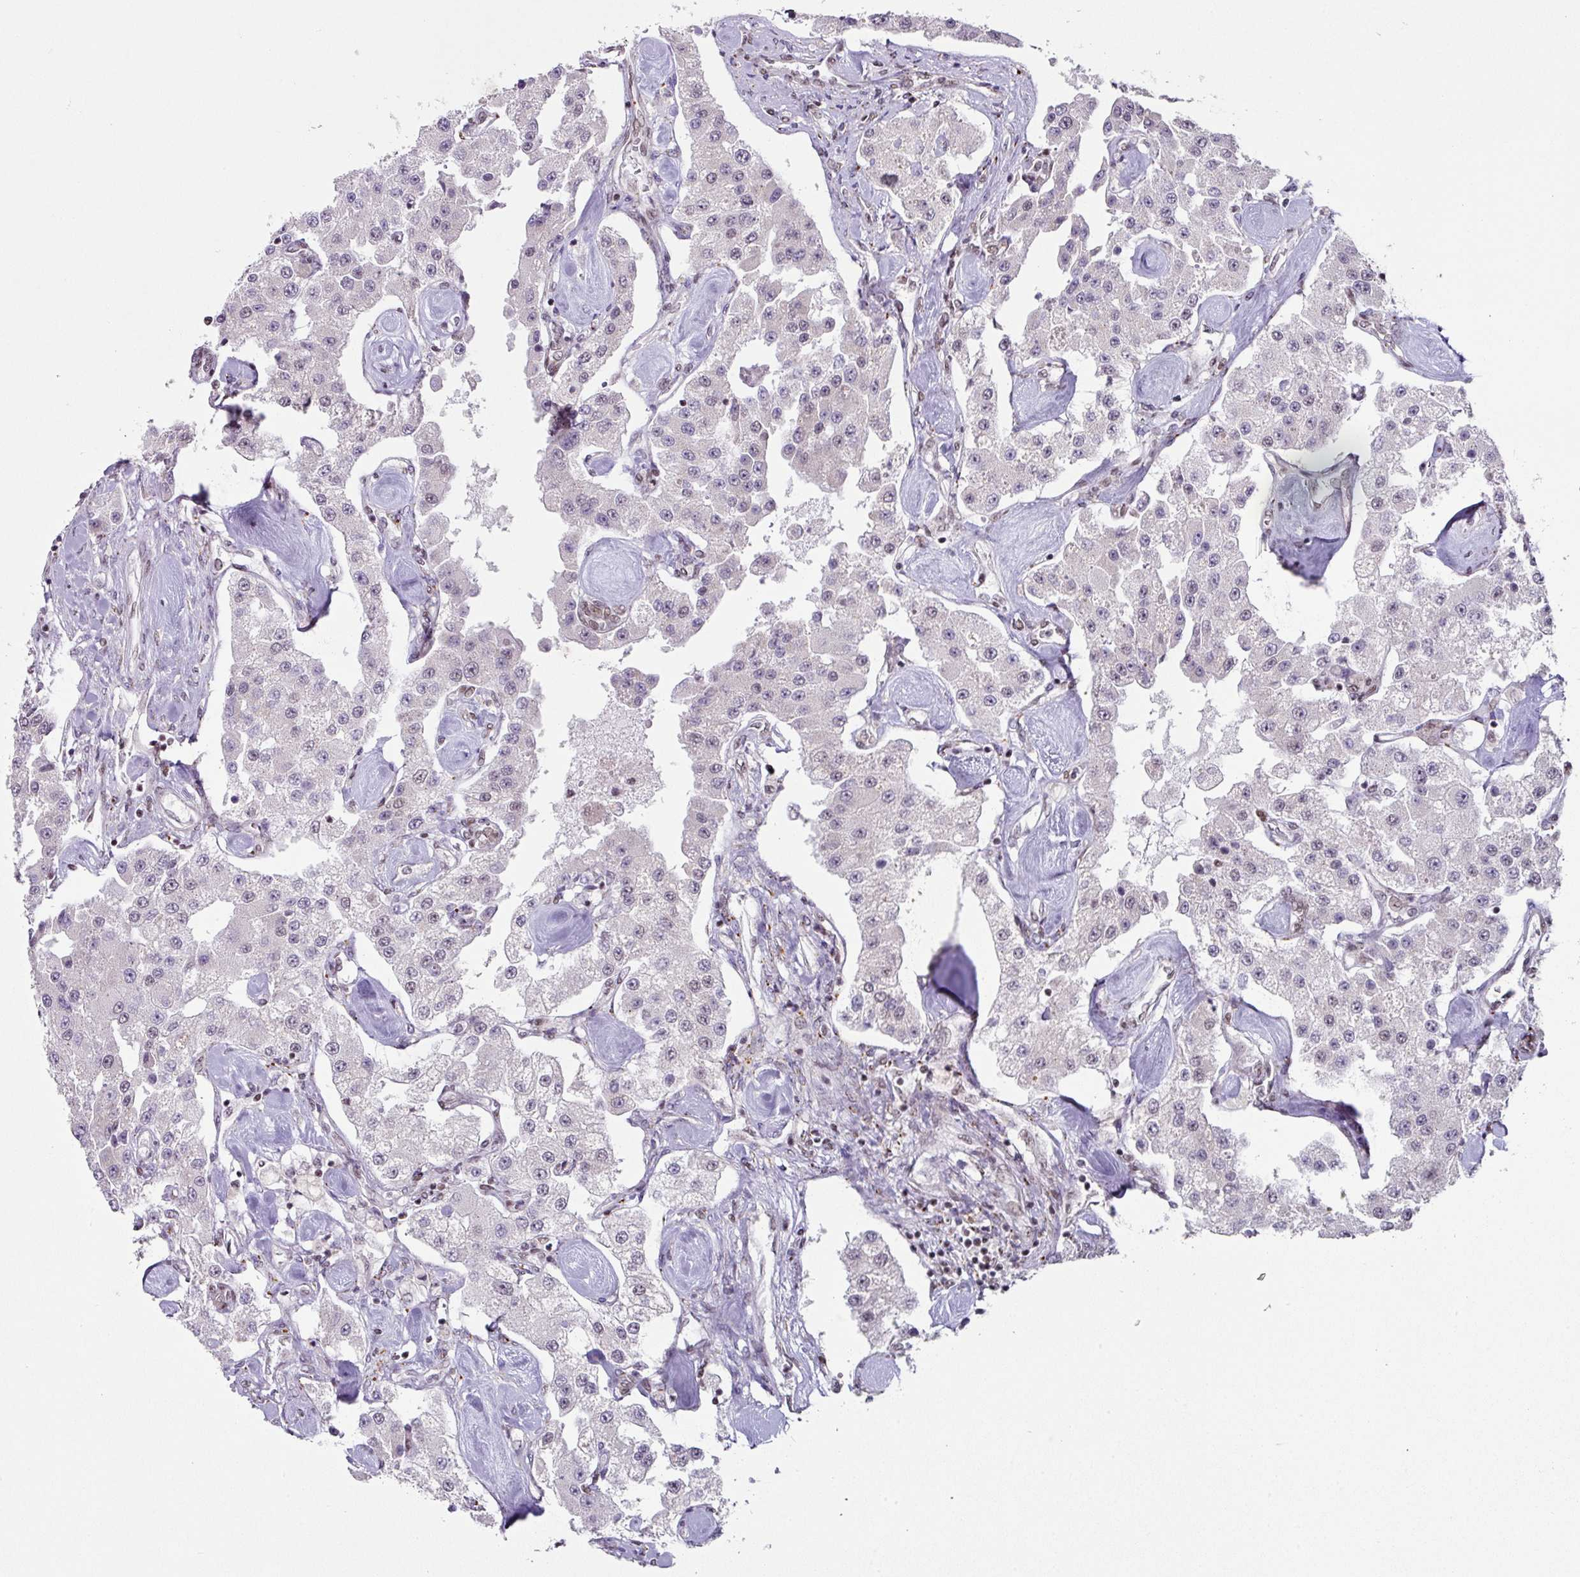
{"staining": {"intensity": "negative", "quantity": "none", "location": "none"}, "tissue": "carcinoid", "cell_type": "Tumor cells", "image_type": "cancer", "snomed": [{"axis": "morphology", "description": "Carcinoid, malignant, NOS"}, {"axis": "topography", "description": "Pancreas"}], "caption": "An image of malignant carcinoid stained for a protein exhibits no brown staining in tumor cells. (DAB IHC, high magnification).", "gene": "NFYA", "patient": {"sex": "male", "age": 41}}